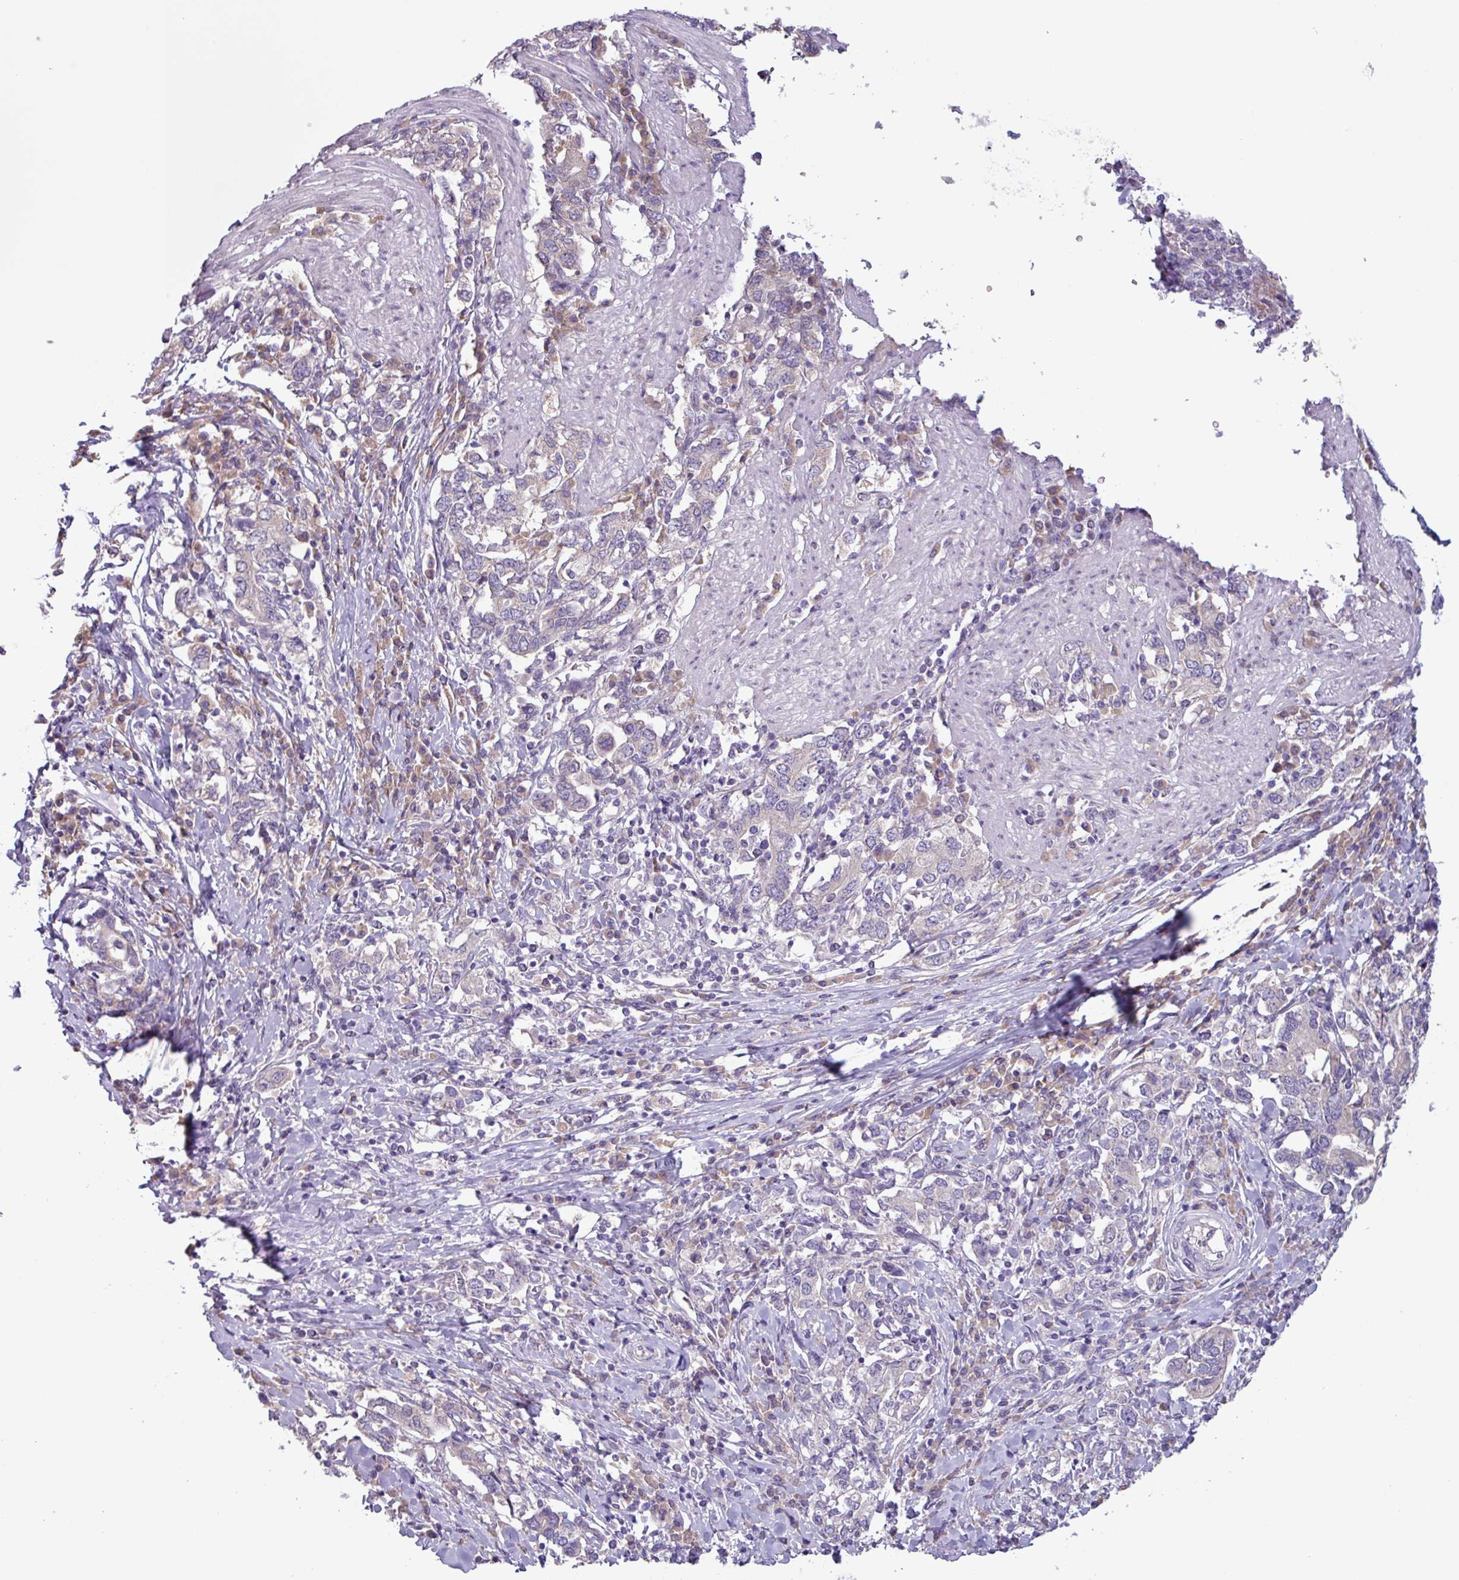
{"staining": {"intensity": "negative", "quantity": "none", "location": "none"}, "tissue": "stomach cancer", "cell_type": "Tumor cells", "image_type": "cancer", "snomed": [{"axis": "morphology", "description": "Adenocarcinoma, NOS"}, {"axis": "topography", "description": "Stomach, upper"}, {"axis": "topography", "description": "Stomach"}], "caption": "Tumor cells are negative for protein expression in human stomach adenocarcinoma.", "gene": "C20orf27", "patient": {"sex": "male", "age": 62}}